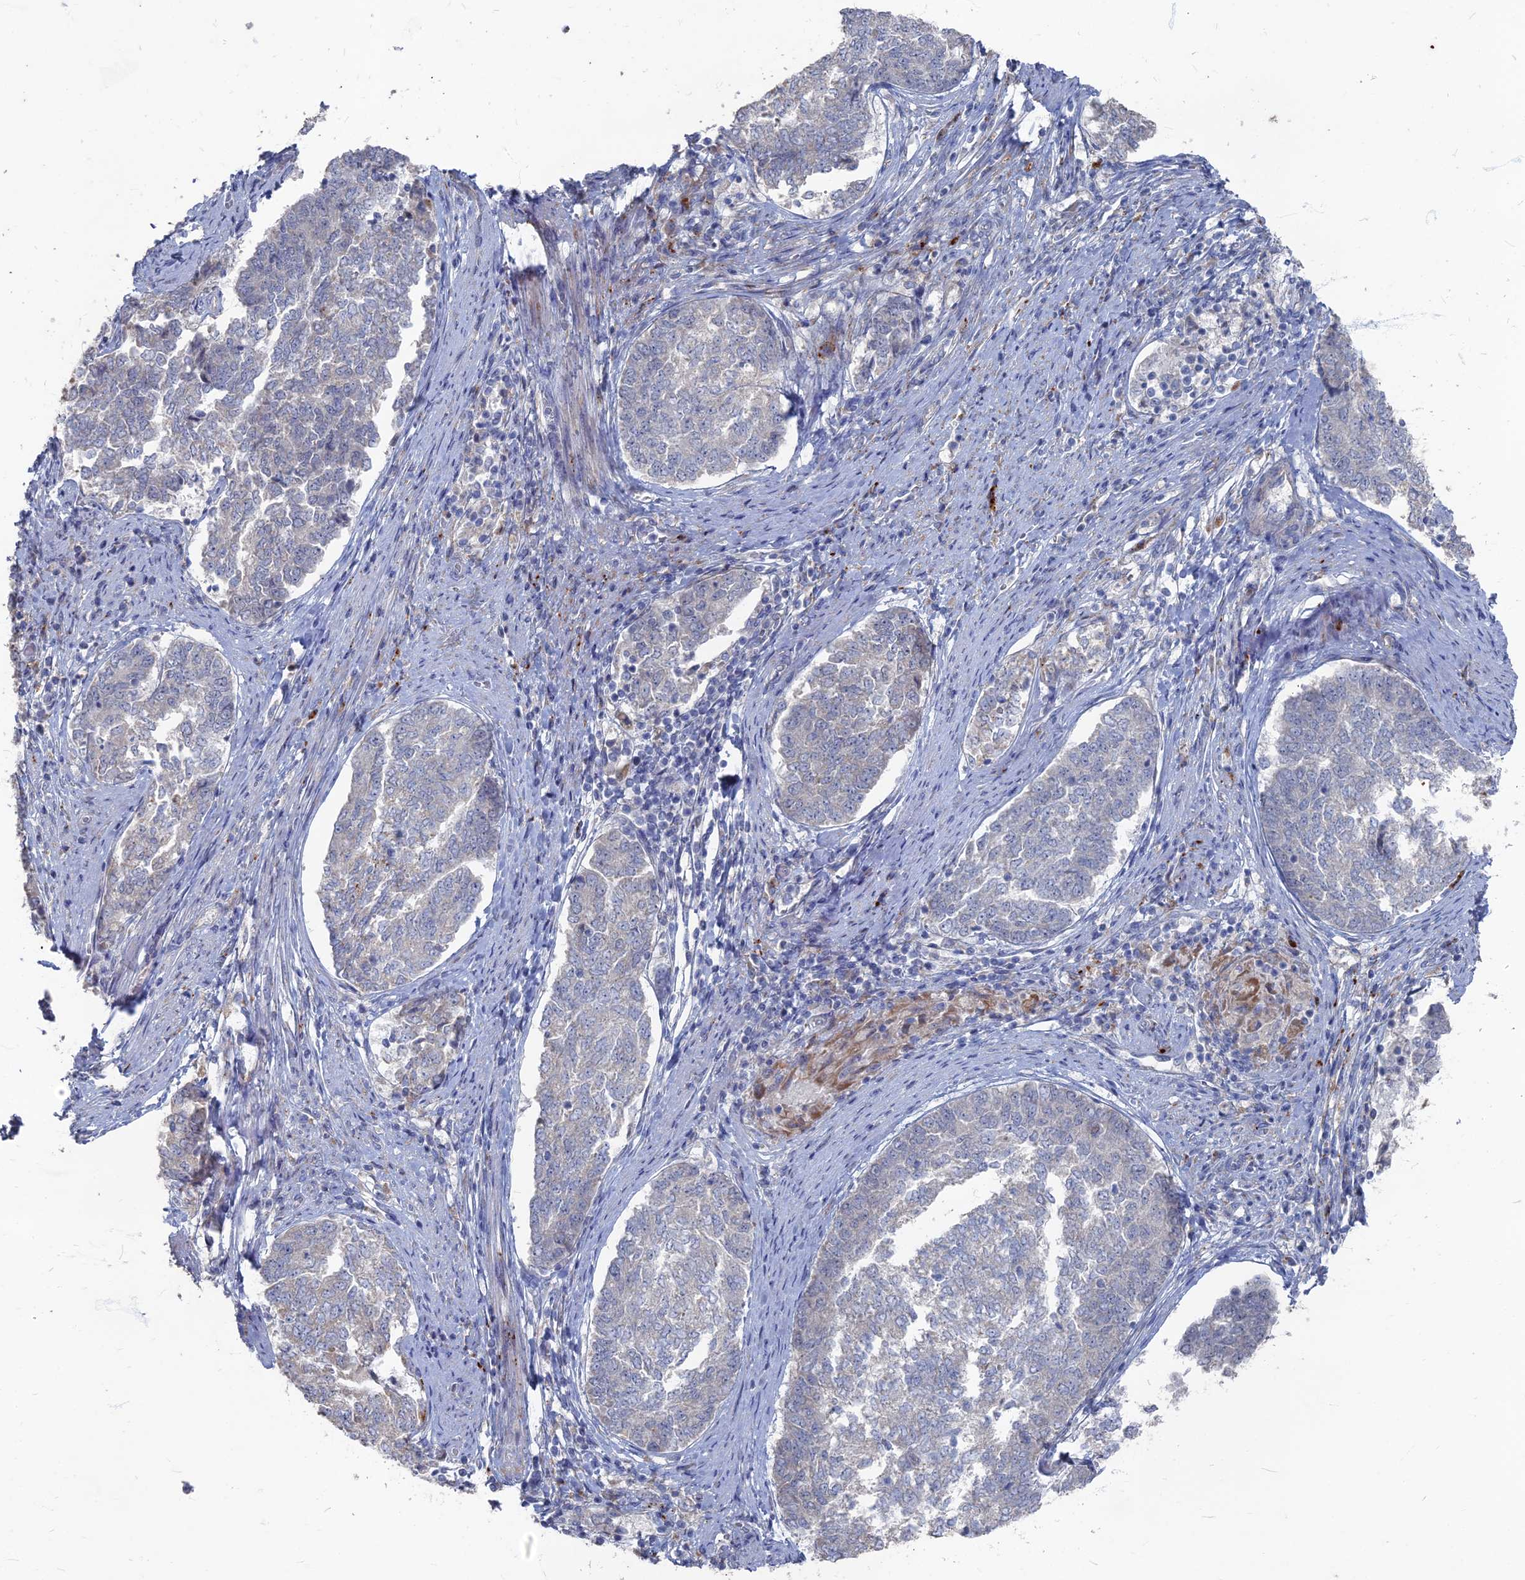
{"staining": {"intensity": "negative", "quantity": "none", "location": "none"}, "tissue": "endometrial cancer", "cell_type": "Tumor cells", "image_type": "cancer", "snomed": [{"axis": "morphology", "description": "Adenocarcinoma, NOS"}, {"axis": "topography", "description": "Endometrium"}], "caption": "This is a photomicrograph of IHC staining of endometrial cancer, which shows no staining in tumor cells.", "gene": "TMEM128", "patient": {"sex": "female", "age": 80}}